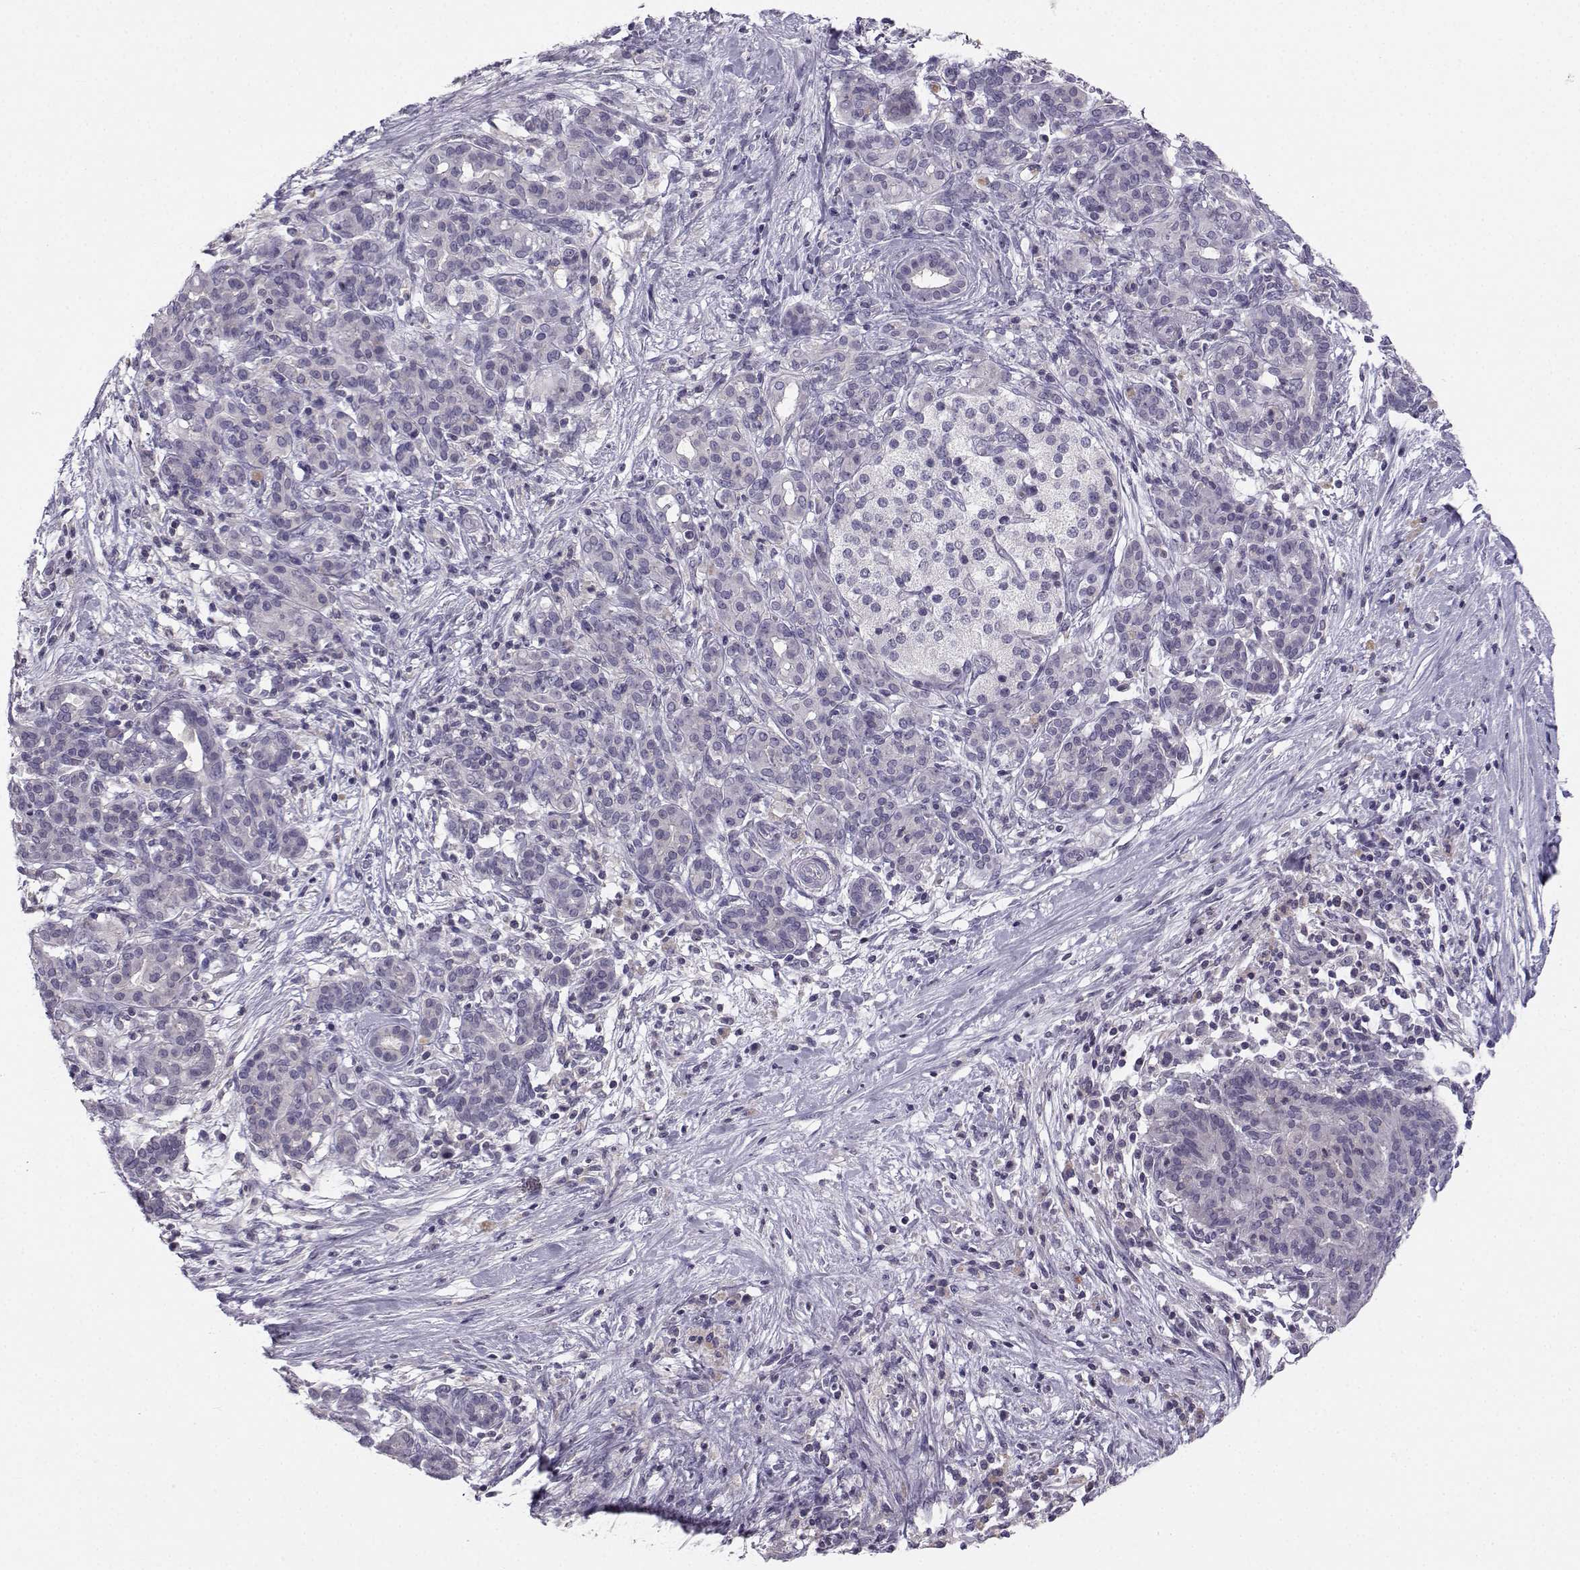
{"staining": {"intensity": "negative", "quantity": "none", "location": "none"}, "tissue": "pancreatic cancer", "cell_type": "Tumor cells", "image_type": "cancer", "snomed": [{"axis": "morphology", "description": "Adenocarcinoma, NOS"}, {"axis": "topography", "description": "Pancreas"}], "caption": "High power microscopy photomicrograph of an immunohistochemistry (IHC) micrograph of pancreatic cancer (adenocarcinoma), revealing no significant expression in tumor cells.", "gene": "MROH7", "patient": {"sex": "male", "age": 44}}